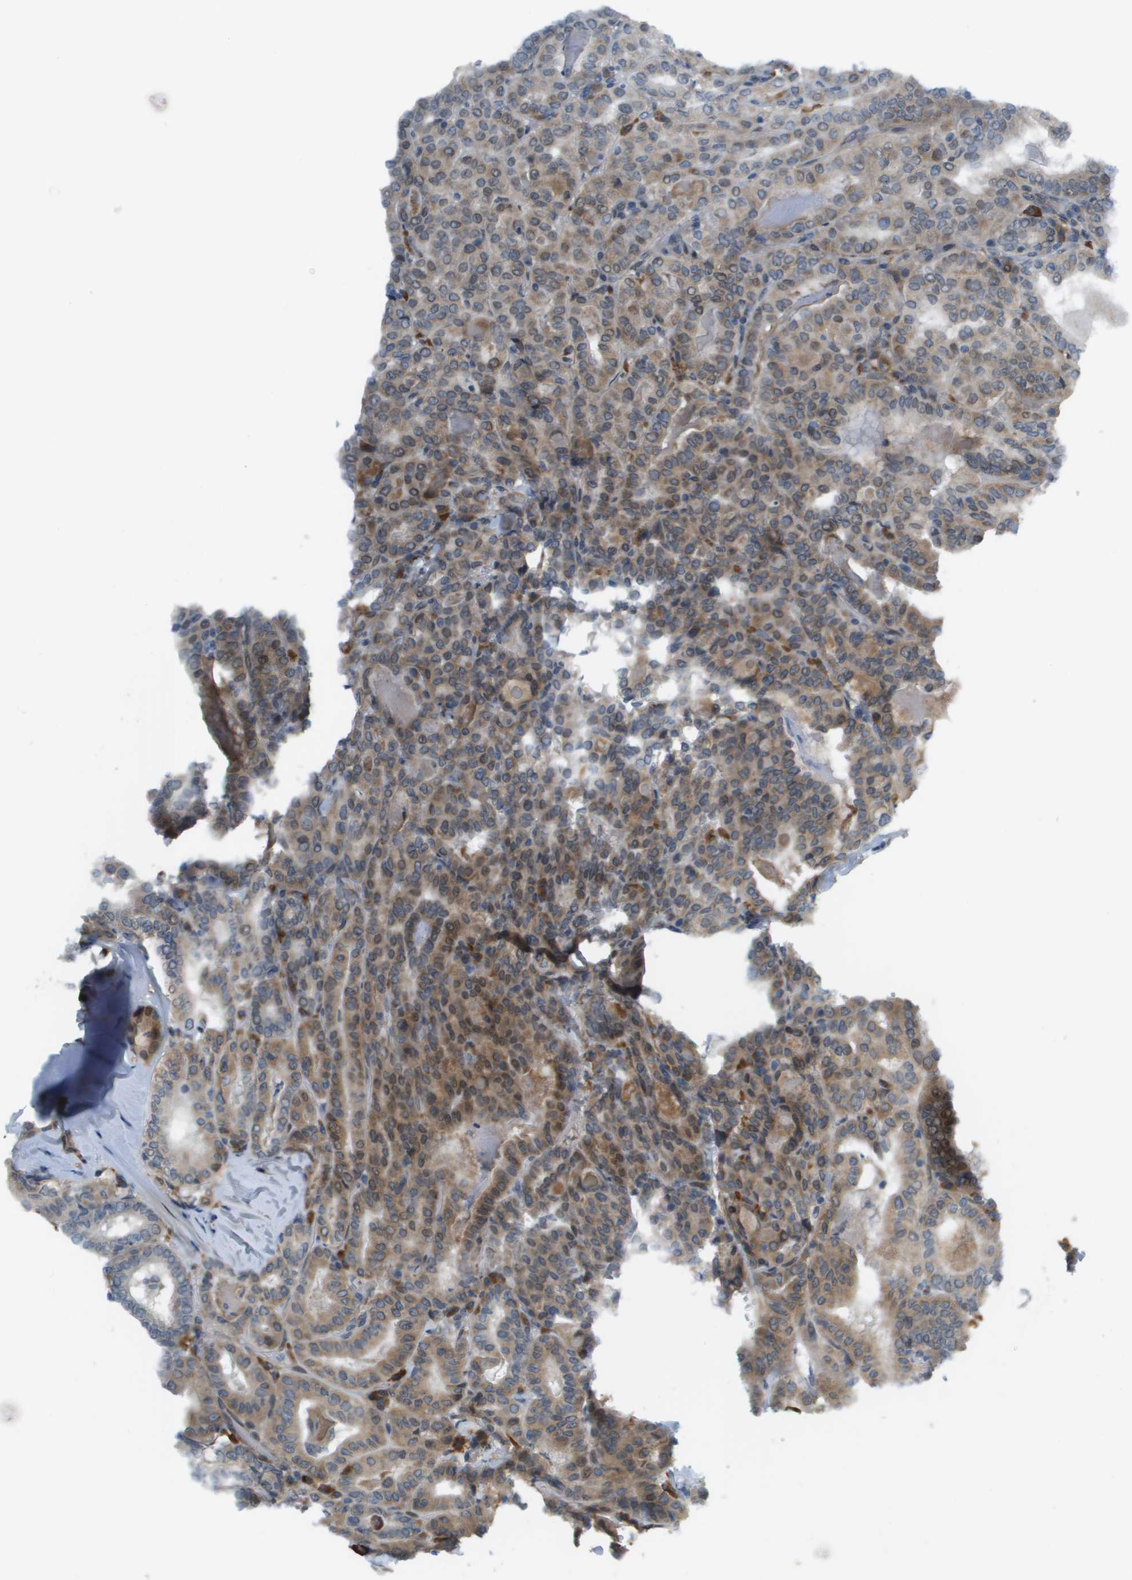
{"staining": {"intensity": "moderate", "quantity": ">75%", "location": "cytoplasmic/membranous,nuclear"}, "tissue": "thyroid cancer", "cell_type": "Tumor cells", "image_type": "cancer", "snomed": [{"axis": "morphology", "description": "Papillary adenocarcinoma, NOS"}, {"axis": "topography", "description": "Thyroid gland"}], "caption": "Thyroid cancer (papillary adenocarcinoma) was stained to show a protein in brown. There is medium levels of moderate cytoplasmic/membranous and nuclear expression in approximately >75% of tumor cells. (brown staining indicates protein expression, while blue staining denotes nuclei).", "gene": "CACNB4", "patient": {"sex": "female", "age": 42}}